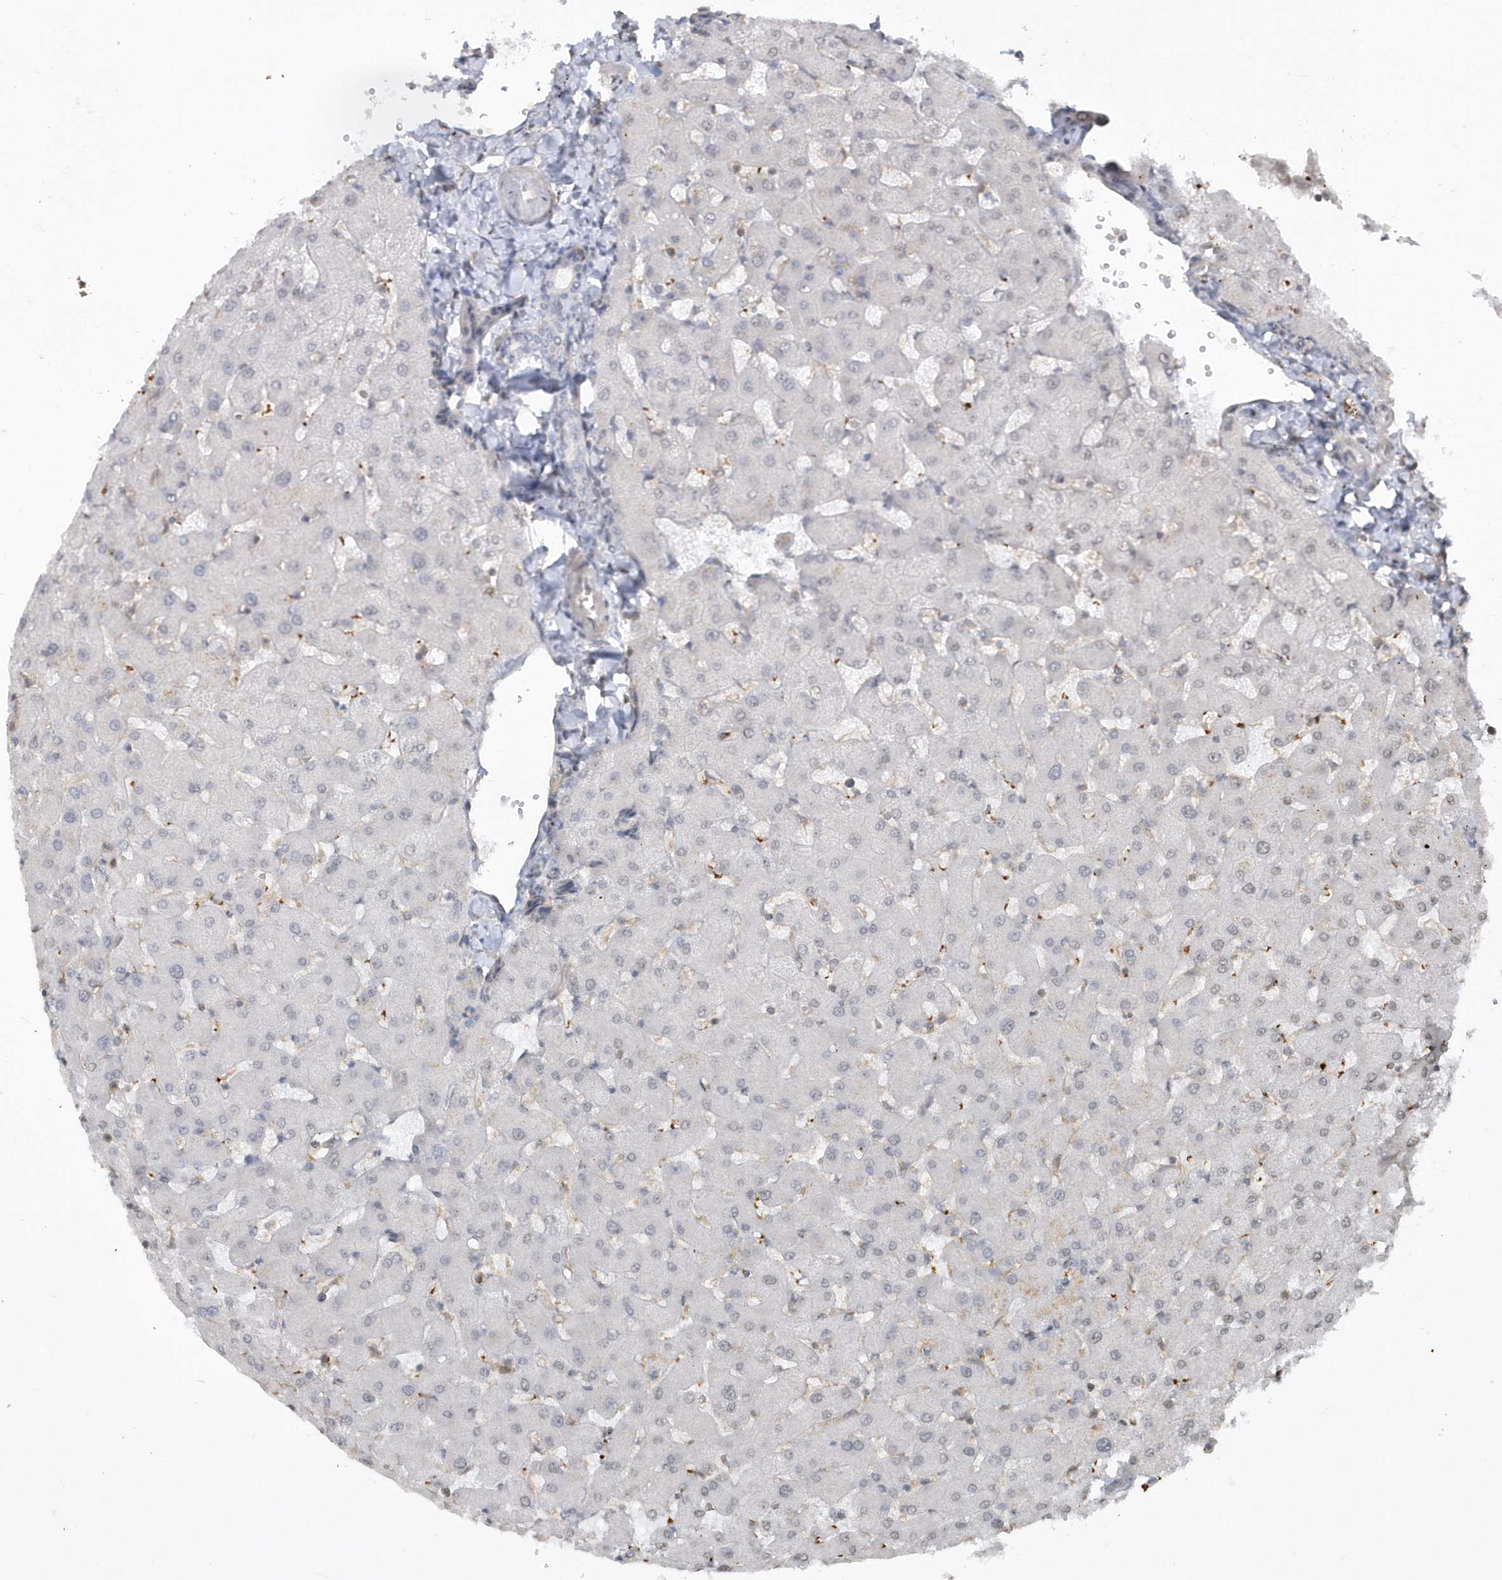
{"staining": {"intensity": "negative", "quantity": "none", "location": "none"}, "tissue": "liver", "cell_type": "Cholangiocytes", "image_type": "normal", "snomed": [{"axis": "morphology", "description": "Normal tissue, NOS"}, {"axis": "topography", "description": "Liver"}], "caption": "Immunohistochemistry (IHC) of unremarkable liver shows no expression in cholangiocytes.", "gene": "BSN", "patient": {"sex": "female", "age": 63}}